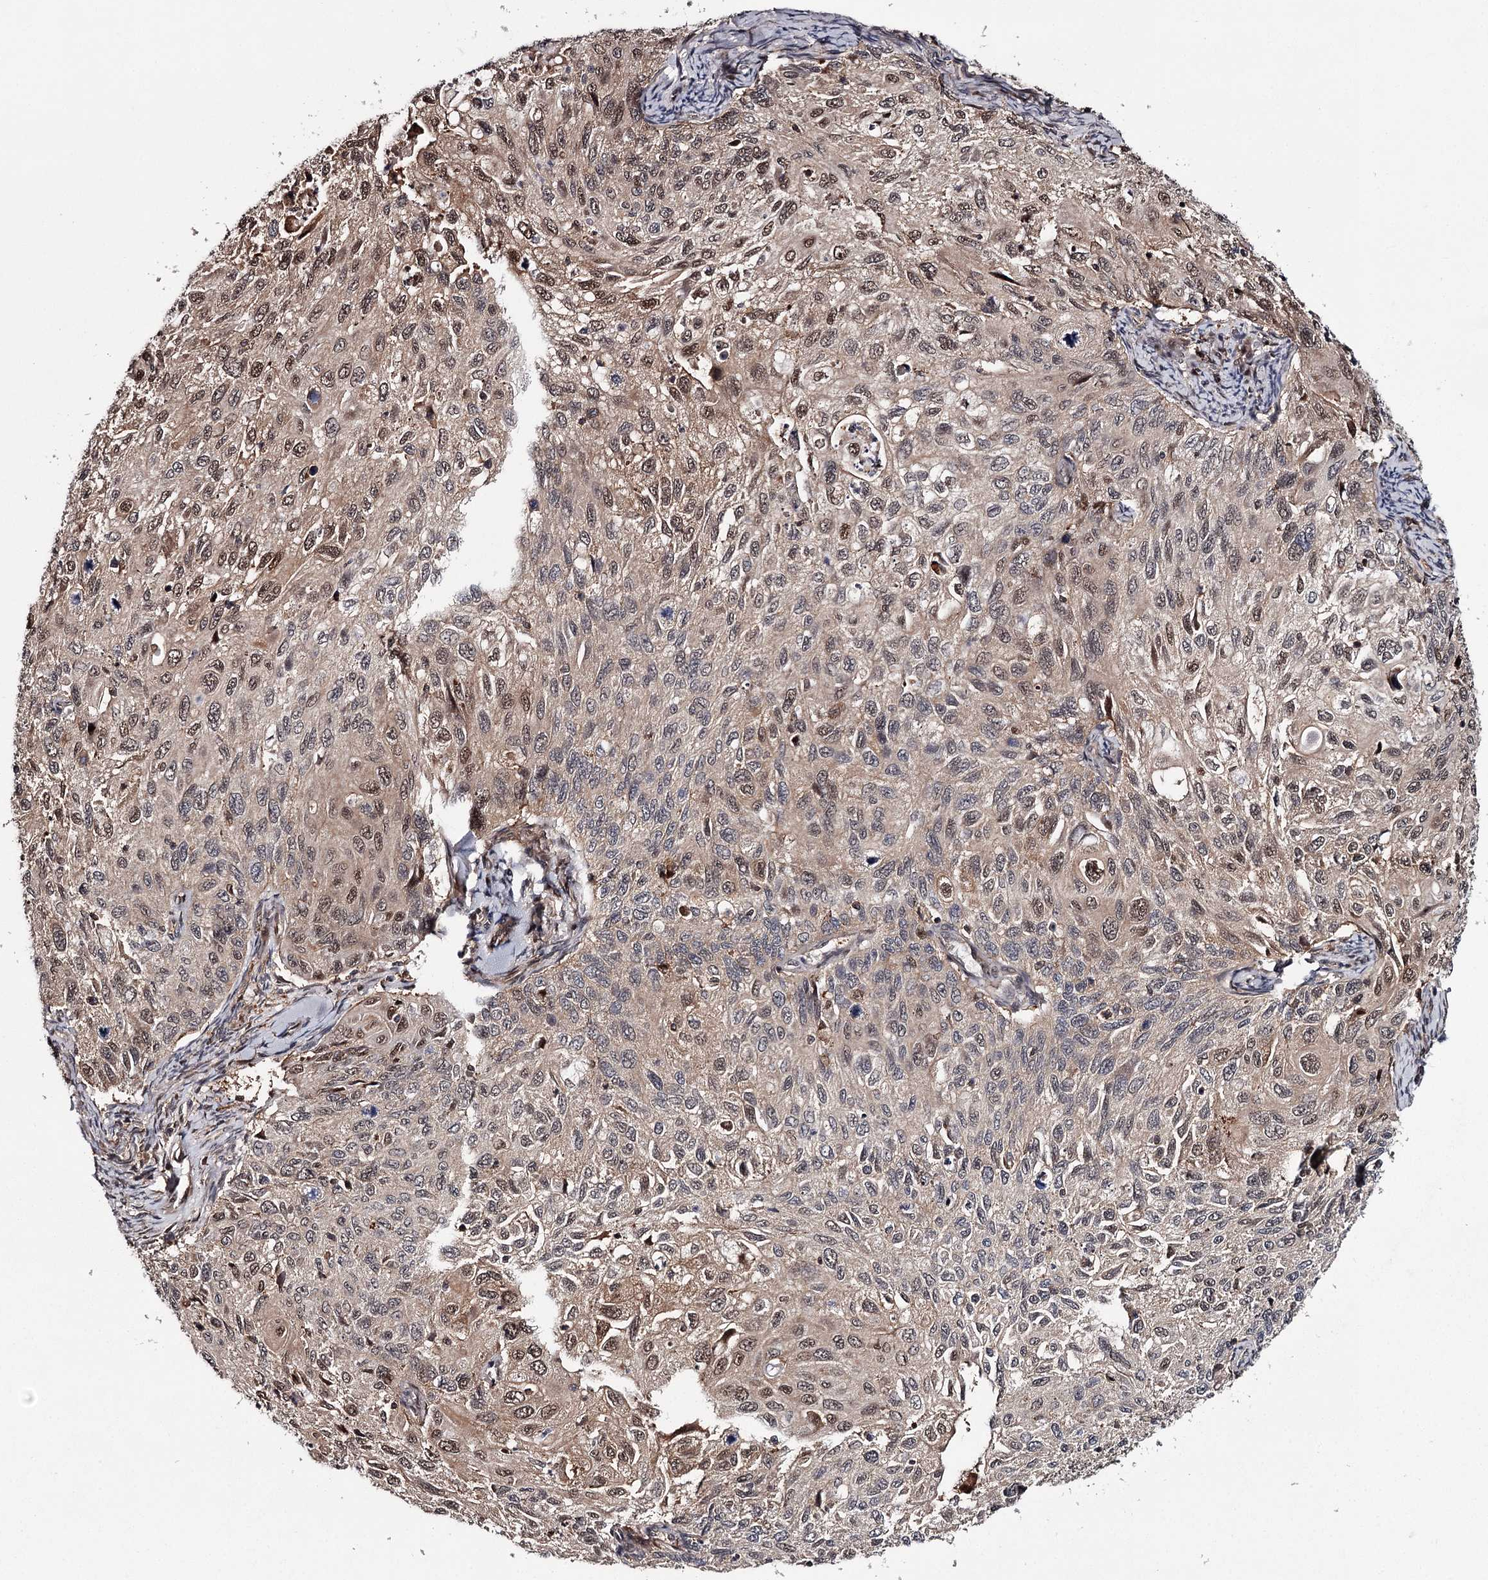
{"staining": {"intensity": "weak", "quantity": "<25%", "location": "cytoplasmic/membranous,nuclear"}, "tissue": "cervical cancer", "cell_type": "Tumor cells", "image_type": "cancer", "snomed": [{"axis": "morphology", "description": "Squamous cell carcinoma, NOS"}, {"axis": "topography", "description": "Cervix"}], "caption": "An immunohistochemistry micrograph of squamous cell carcinoma (cervical) is shown. There is no staining in tumor cells of squamous cell carcinoma (cervical).", "gene": "GTSF1", "patient": {"sex": "female", "age": 70}}